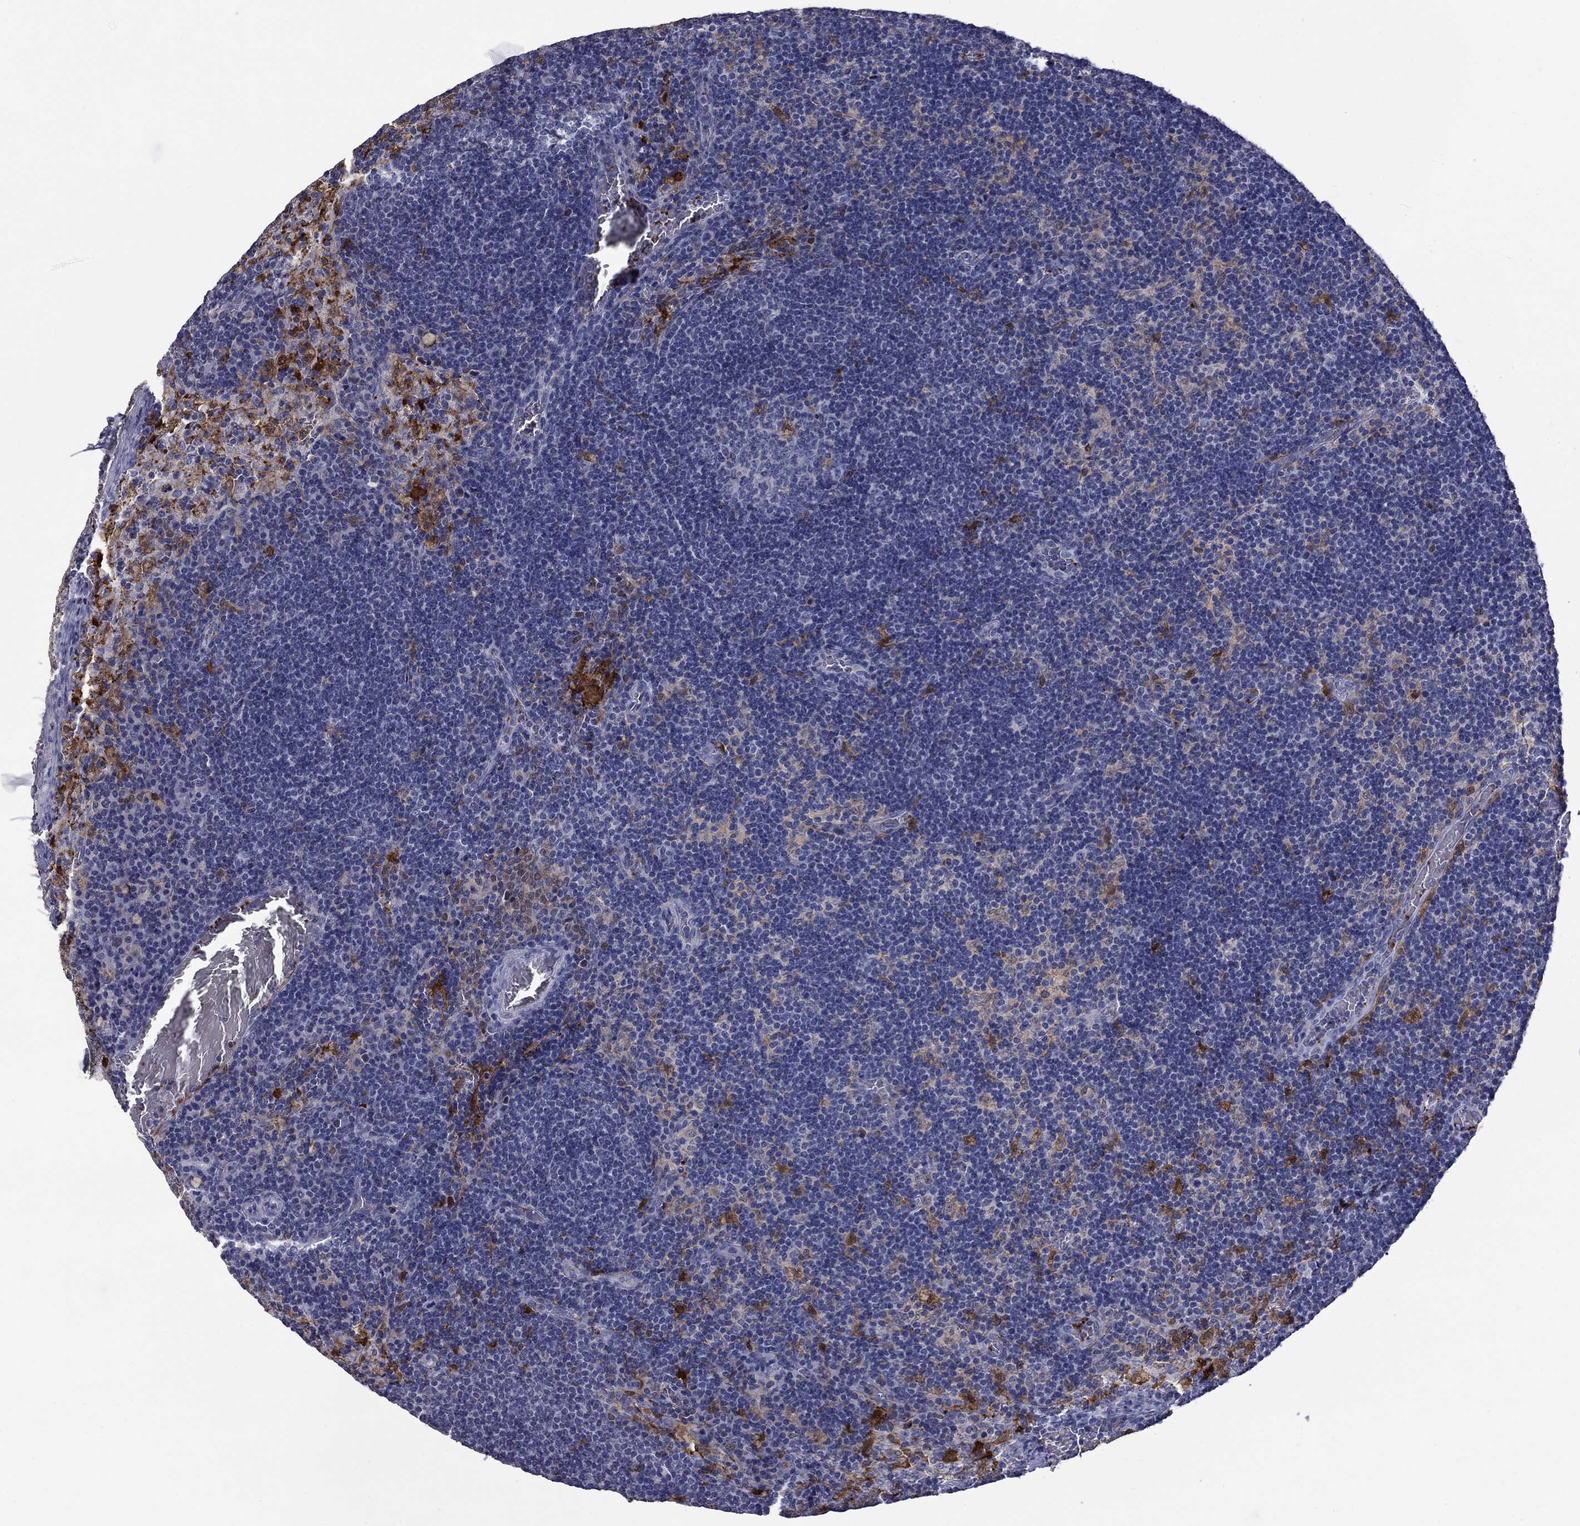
{"staining": {"intensity": "strong", "quantity": "25%-75%", "location": "cytoplasmic/membranous"}, "tissue": "lymph node", "cell_type": "Germinal center cells", "image_type": "normal", "snomed": [{"axis": "morphology", "description": "Normal tissue, NOS"}, {"axis": "topography", "description": "Lymph node"}], "caption": "A brown stain labels strong cytoplasmic/membranous positivity of a protein in germinal center cells of unremarkable human lymph node.", "gene": "PLEK", "patient": {"sex": "male", "age": 63}}